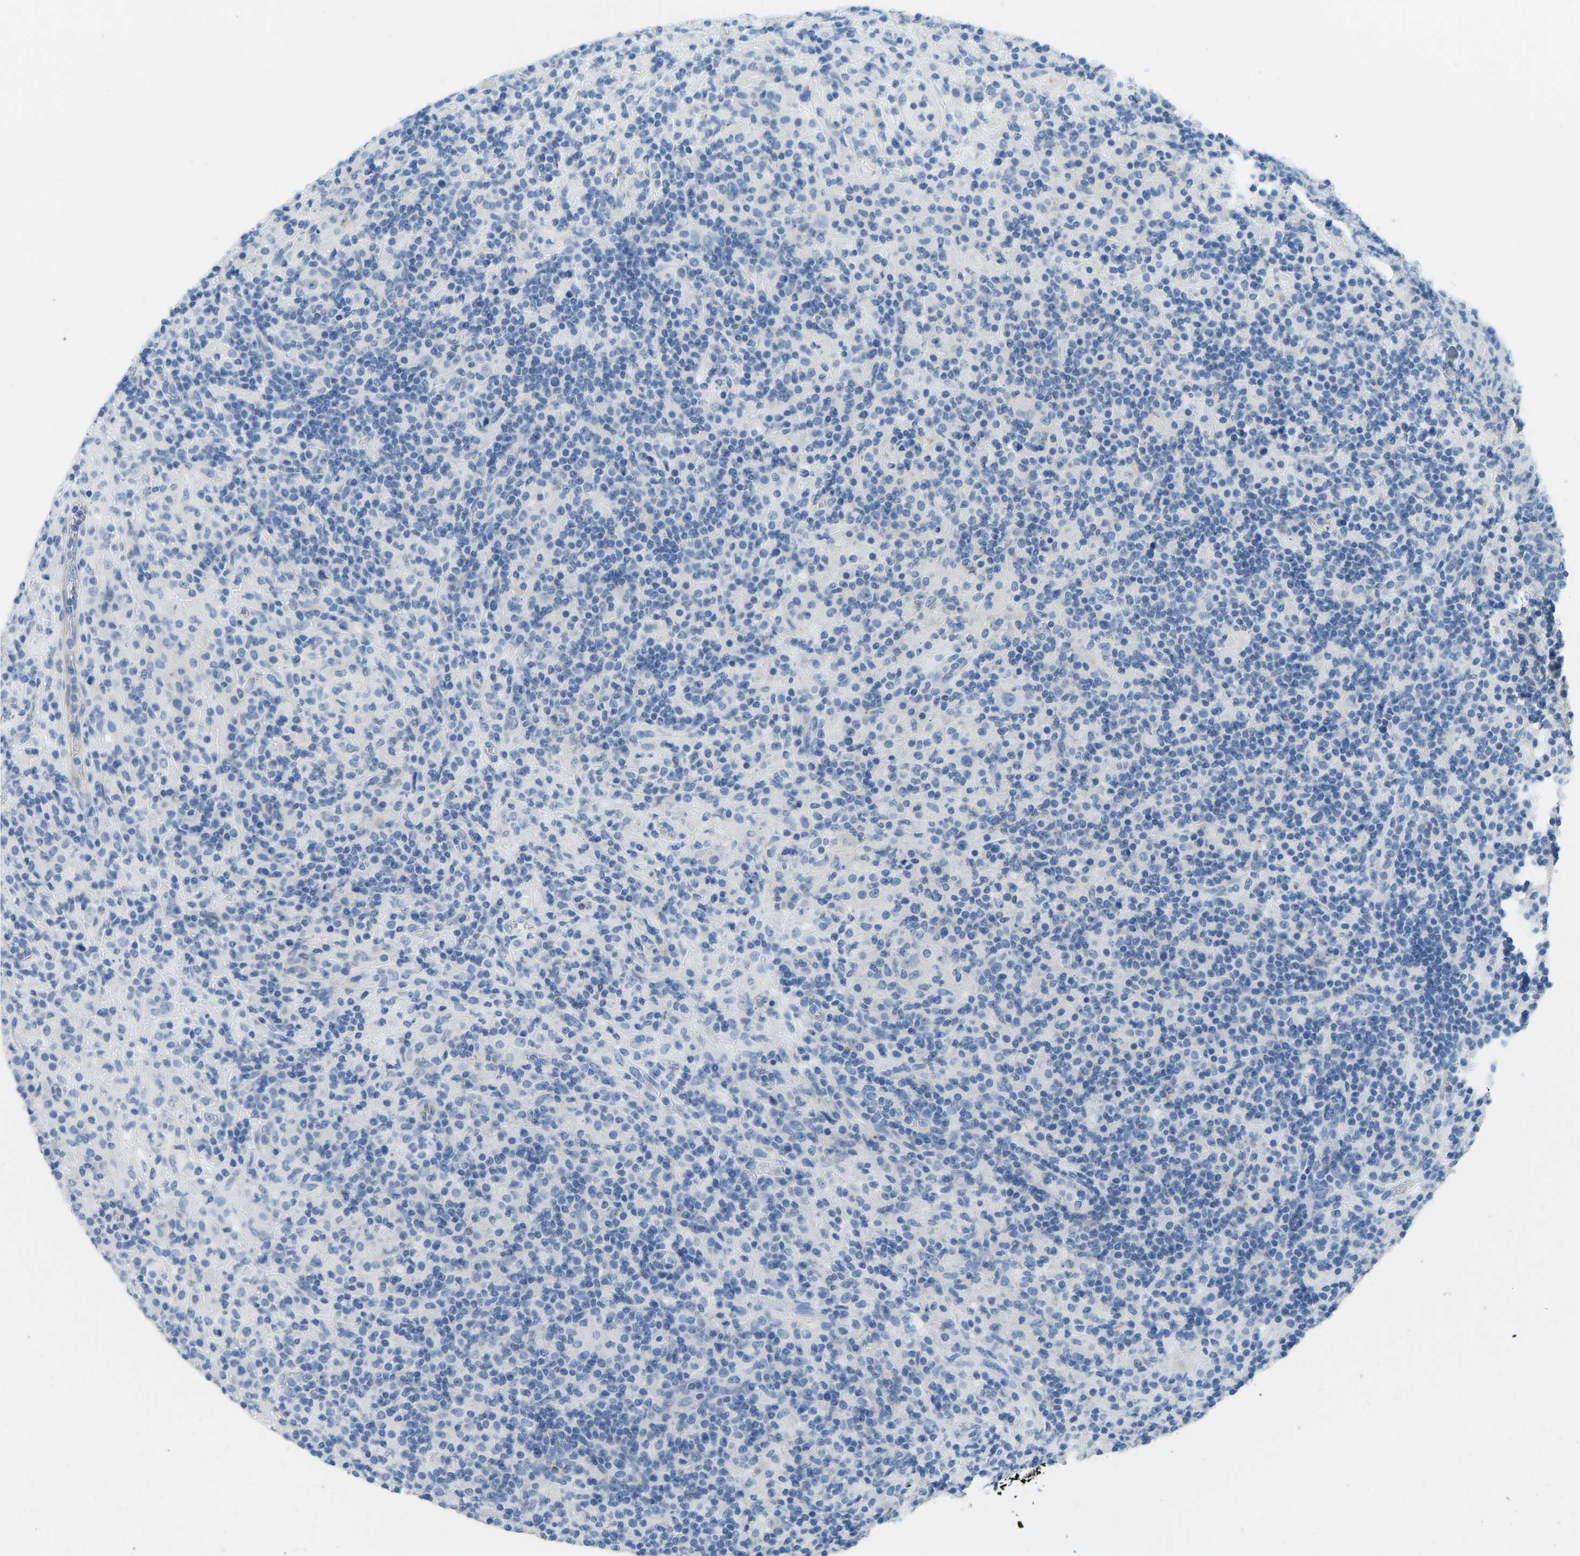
{"staining": {"intensity": "negative", "quantity": "none", "location": "none"}, "tissue": "lymphoma", "cell_type": "Tumor cells", "image_type": "cancer", "snomed": [{"axis": "morphology", "description": "Hodgkin's disease, NOS"}, {"axis": "topography", "description": "Lymph node"}], "caption": "IHC micrograph of lymphoma stained for a protein (brown), which shows no expression in tumor cells.", "gene": "ATP1A1", "patient": {"sex": "male", "age": 70}}